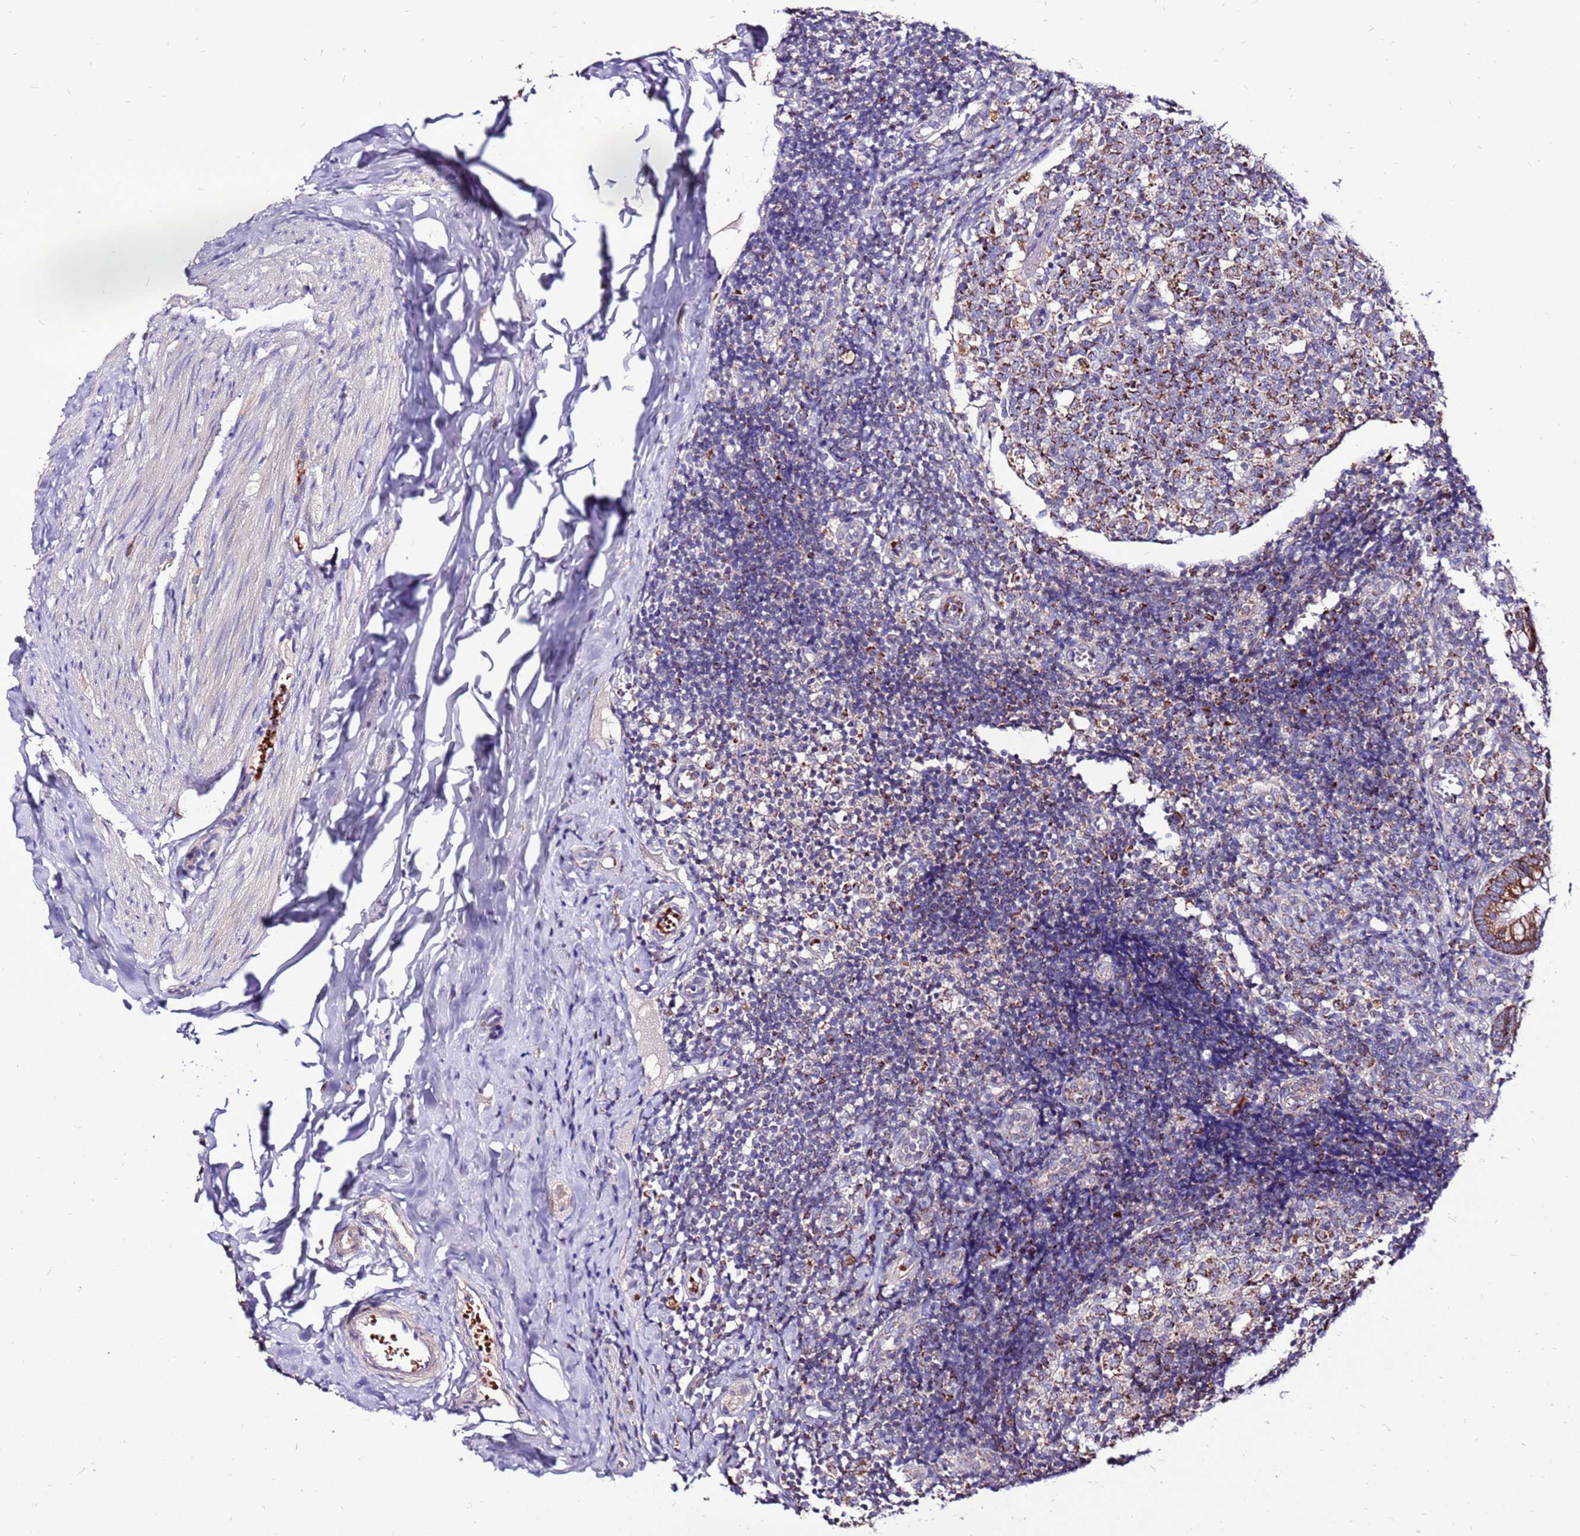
{"staining": {"intensity": "strong", "quantity": ">75%", "location": "cytoplasmic/membranous"}, "tissue": "appendix", "cell_type": "Glandular cells", "image_type": "normal", "snomed": [{"axis": "morphology", "description": "Normal tissue, NOS"}, {"axis": "topography", "description": "Appendix"}], "caption": "The histopathology image reveals a brown stain indicating the presence of a protein in the cytoplasmic/membranous of glandular cells in appendix.", "gene": "SPSB3", "patient": {"sex": "male", "age": 8}}